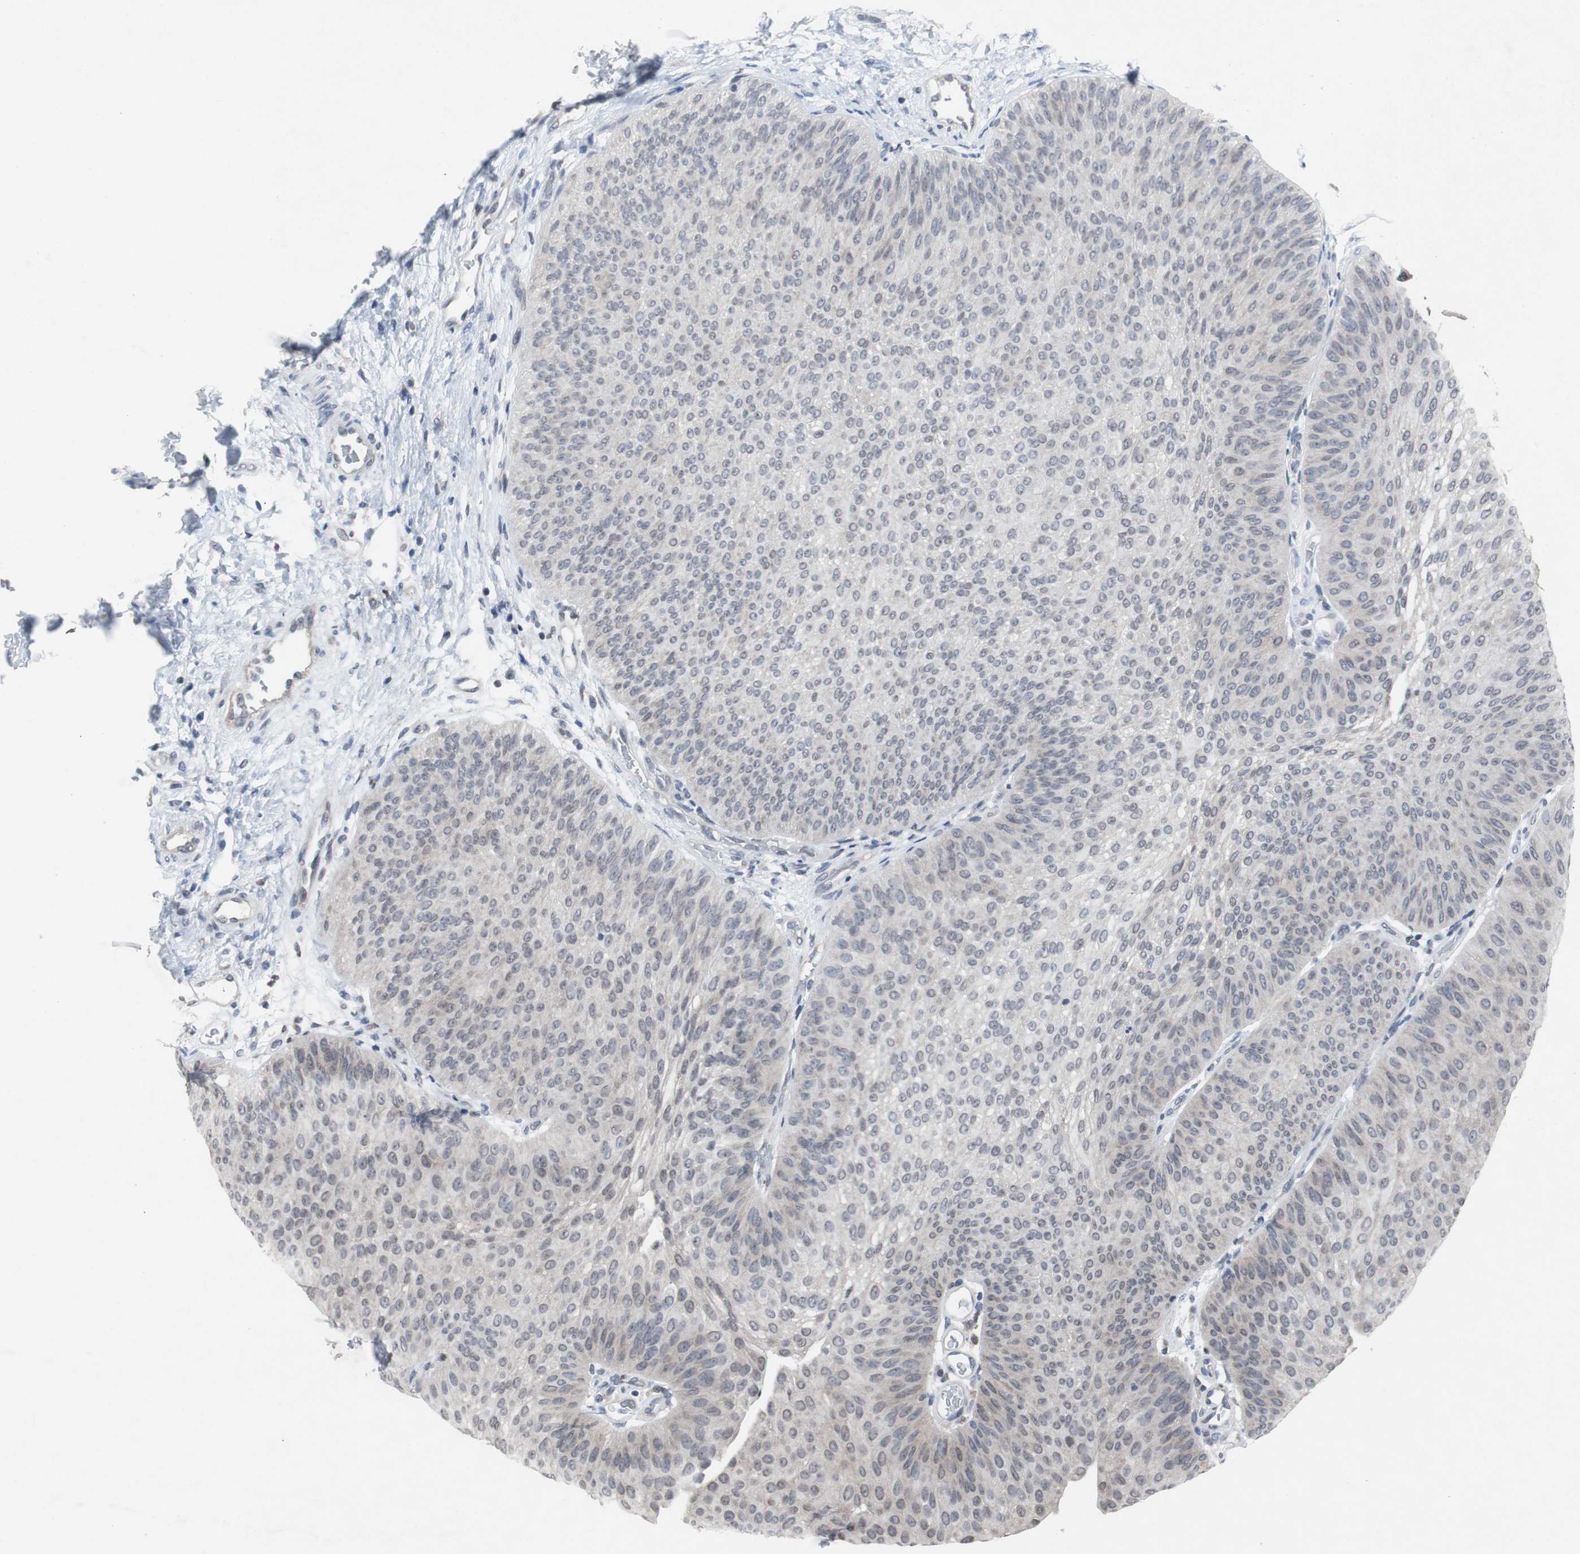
{"staining": {"intensity": "negative", "quantity": "none", "location": "none"}, "tissue": "urothelial cancer", "cell_type": "Tumor cells", "image_type": "cancer", "snomed": [{"axis": "morphology", "description": "Urothelial carcinoma, Low grade"}, {"axis": "topography", "description": "Urinary bladder"}], "caption": "An immunohistochemistry (IHC) micrograph of urothelial cancer is shown. There is no staining in tumor cells of urothelial cancer.", "gene": "RBM47", "patient": {"sex": "female", "age": 60}}